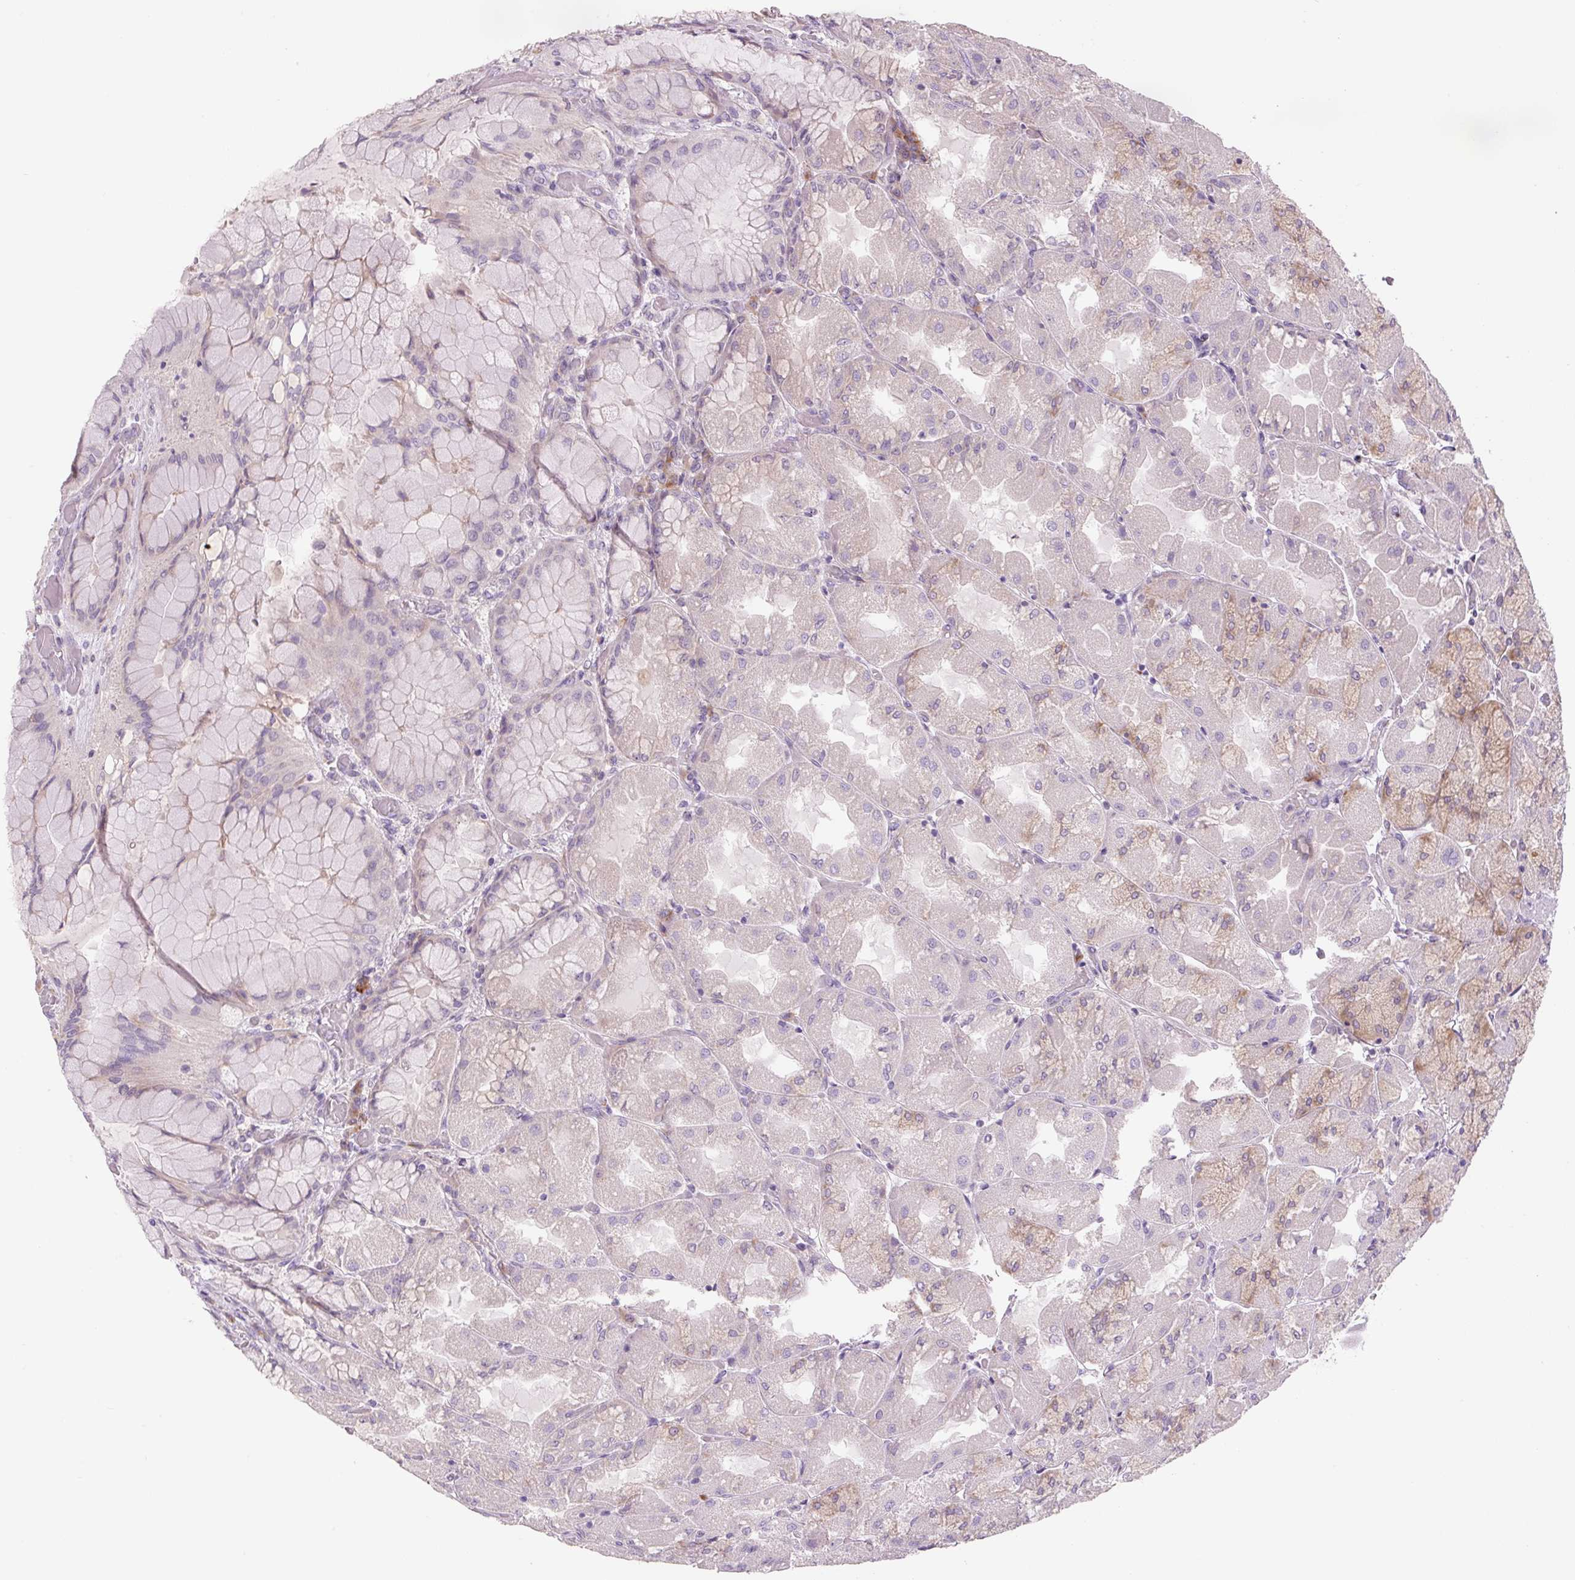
{"staining": {"intensity": "weak", "quantity": "<25%", "location": "cytoplasmic/membranous"}, "tissue": "stomach", "cell_type": "Glandular cells", "image_type": "normal", "snomed": [{"axis": "morphology", "description": "Normal tissue, NOS"}, {"axis": "topography", "description": "Stomach"}], "caption": "IHC image of unremarkable stomach: human stomach stained with DAB displays no significant protein positivity in glandular cells.", "gene": "TMEM100", "patient": {"sex": "female", "age": 61}}